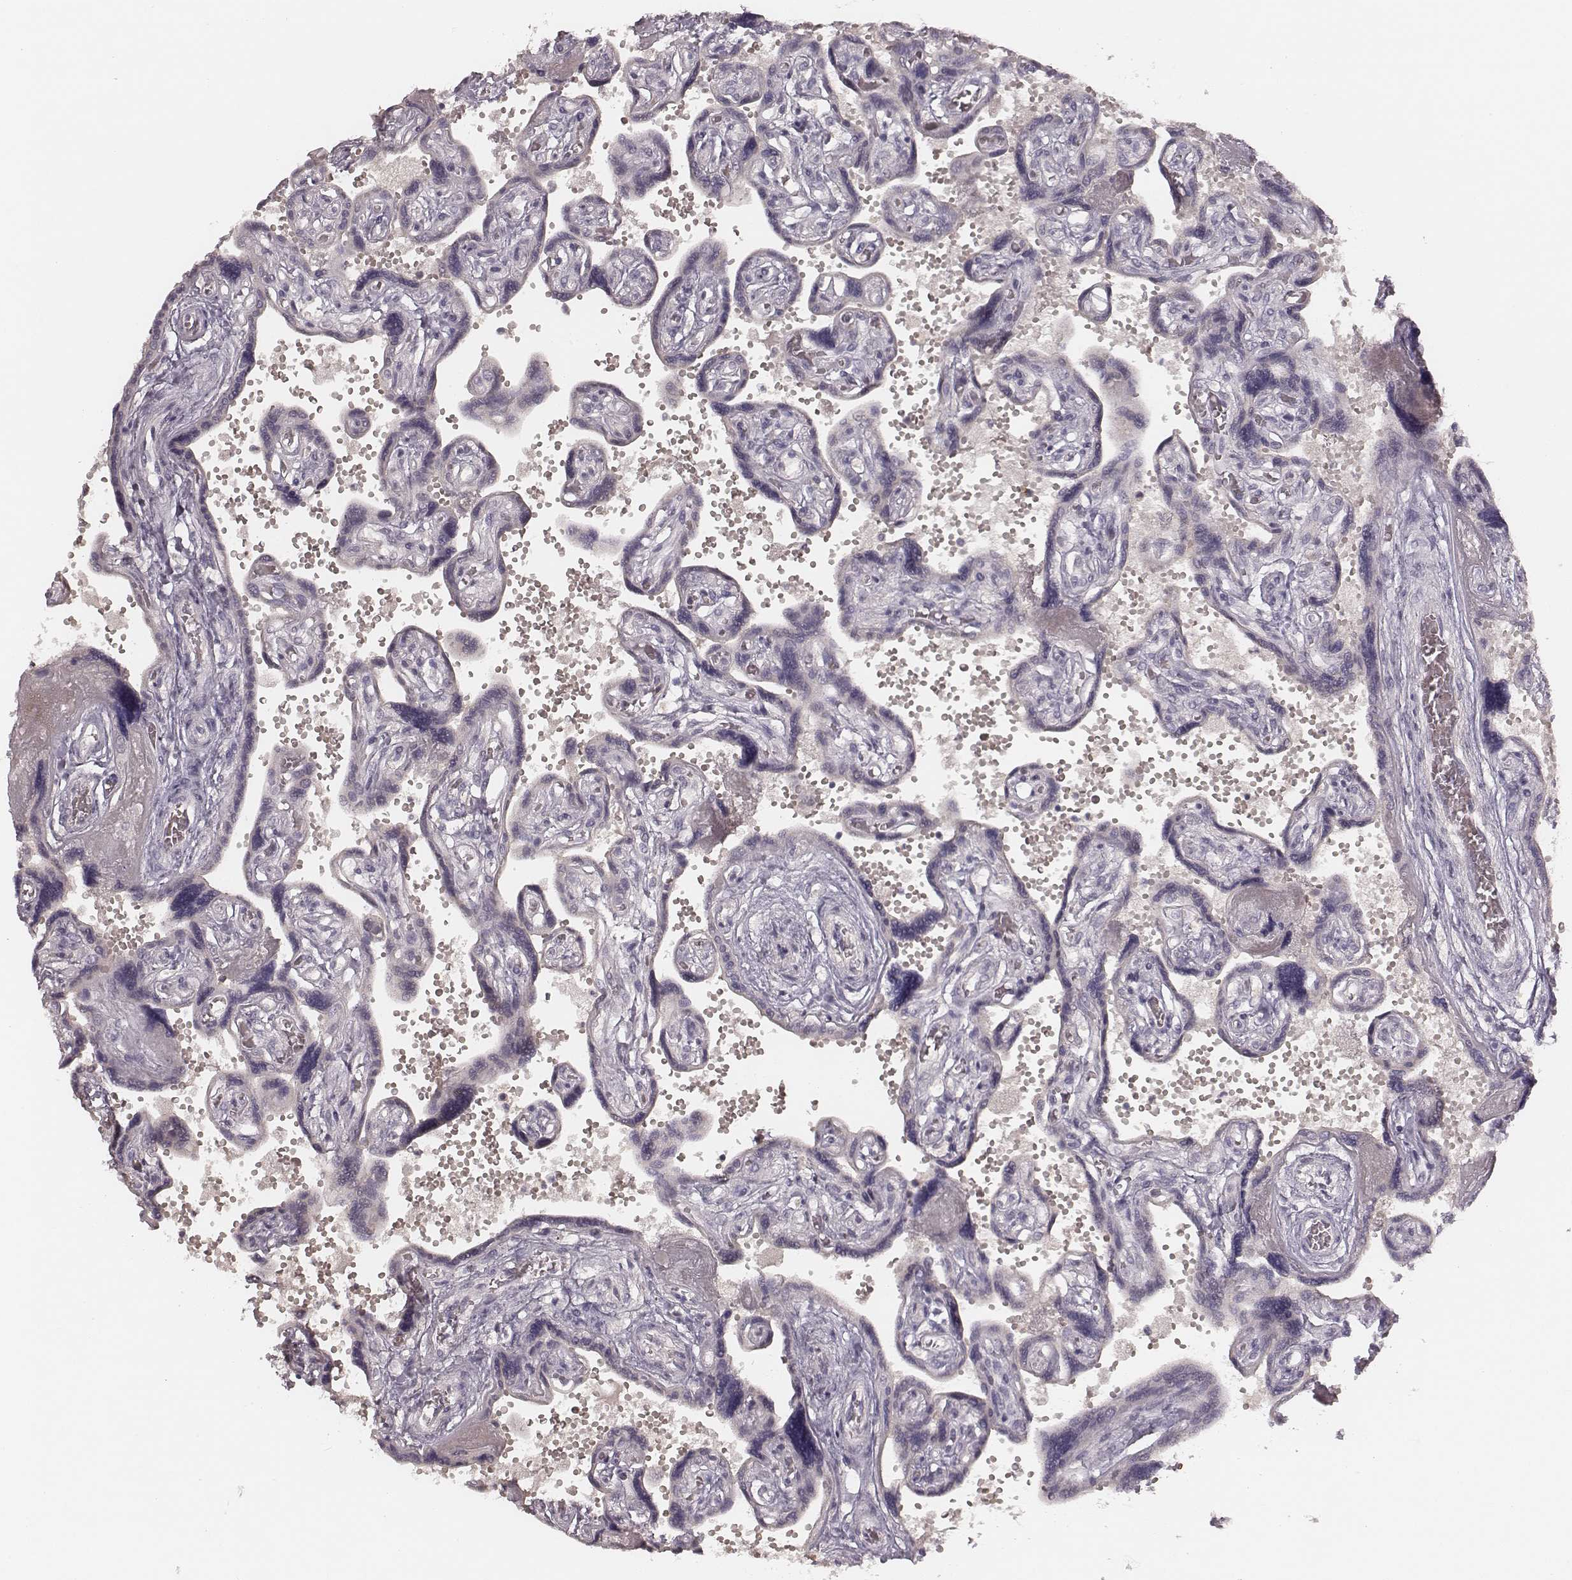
{"staining": {"intensity": "negative", "quantity": "none", "location": "none"}, "tissue": "placenta", "cell_type": "Decidual cells", "image_type": "normal", "snomed": [{"axis": "morphology", "description": "Normal tissue, NOS"}, {"axis": "topography", "description": "Placenta"}], "caption": "Decidual cells show no significant protein expression in benign placenta. (Stains: DAB (3,3'-diaminobenzidine) immunohistochemistry with hematoxylin counter stain, Microscopy: brightfield microscopy at high magnification).", "gene": "CD8A", "patient": {"sex": "female", "age": 32}}